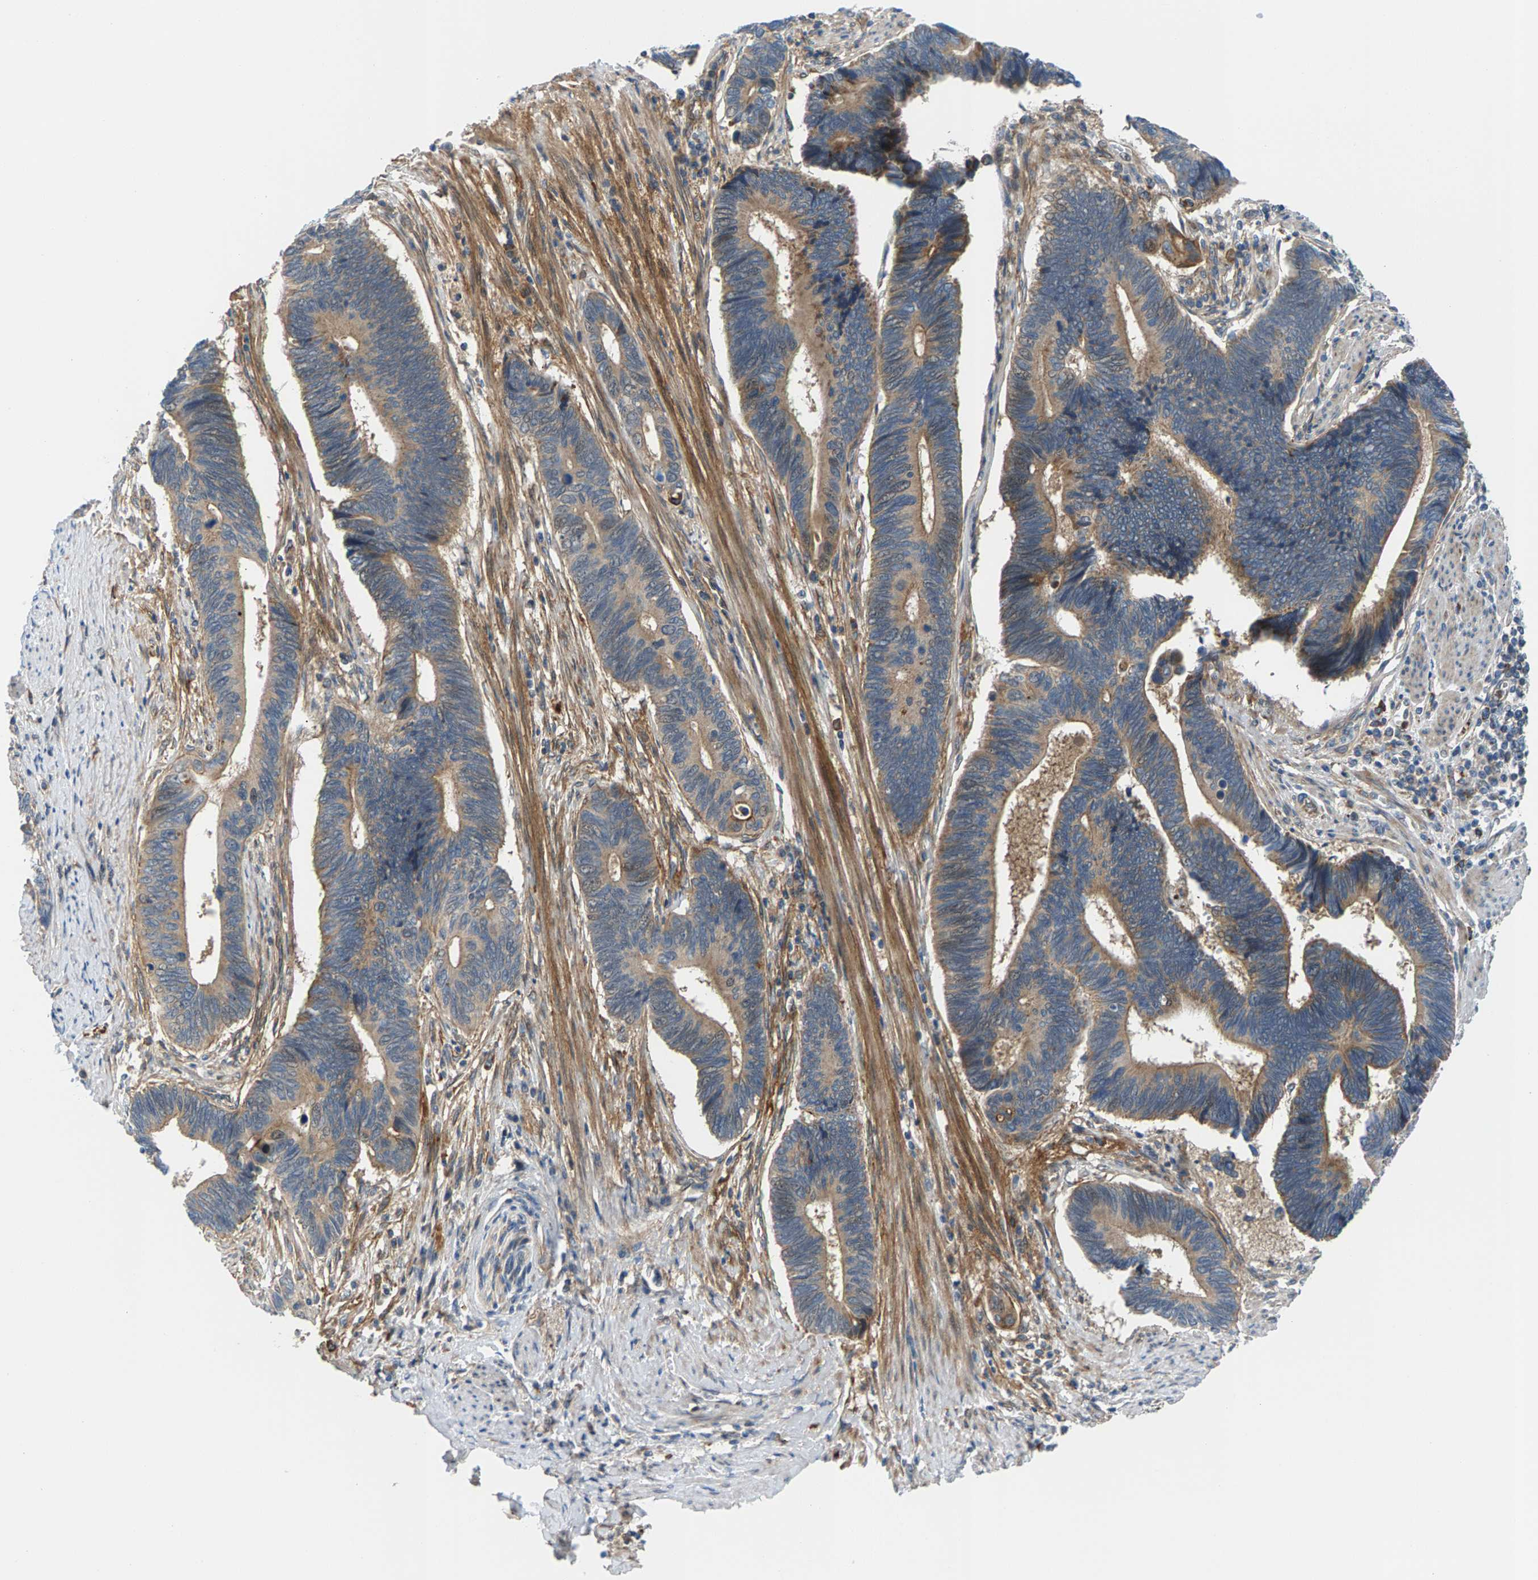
{"staining": {"intensity": "weak", "quantity": ">75%", "location": "cytoplasmic/membranous"}, "tissue": "pancreatic cancer", "cell_type": "Tumor cells", "image_type": "cancer", "snomed": [{"axis": "morphology", "description": "Adenocarcinoma, NOS"}, {"axis": "topography", "description": "Pancreas"}], "caption": "Brown immunohistochemical staining in human pancreatic cancer reveals weak cytoplasmic/membranous staining in about >75% of tumor cells.", "gene": "PDCL", "patient": {"sex": "female", "age": 70}}